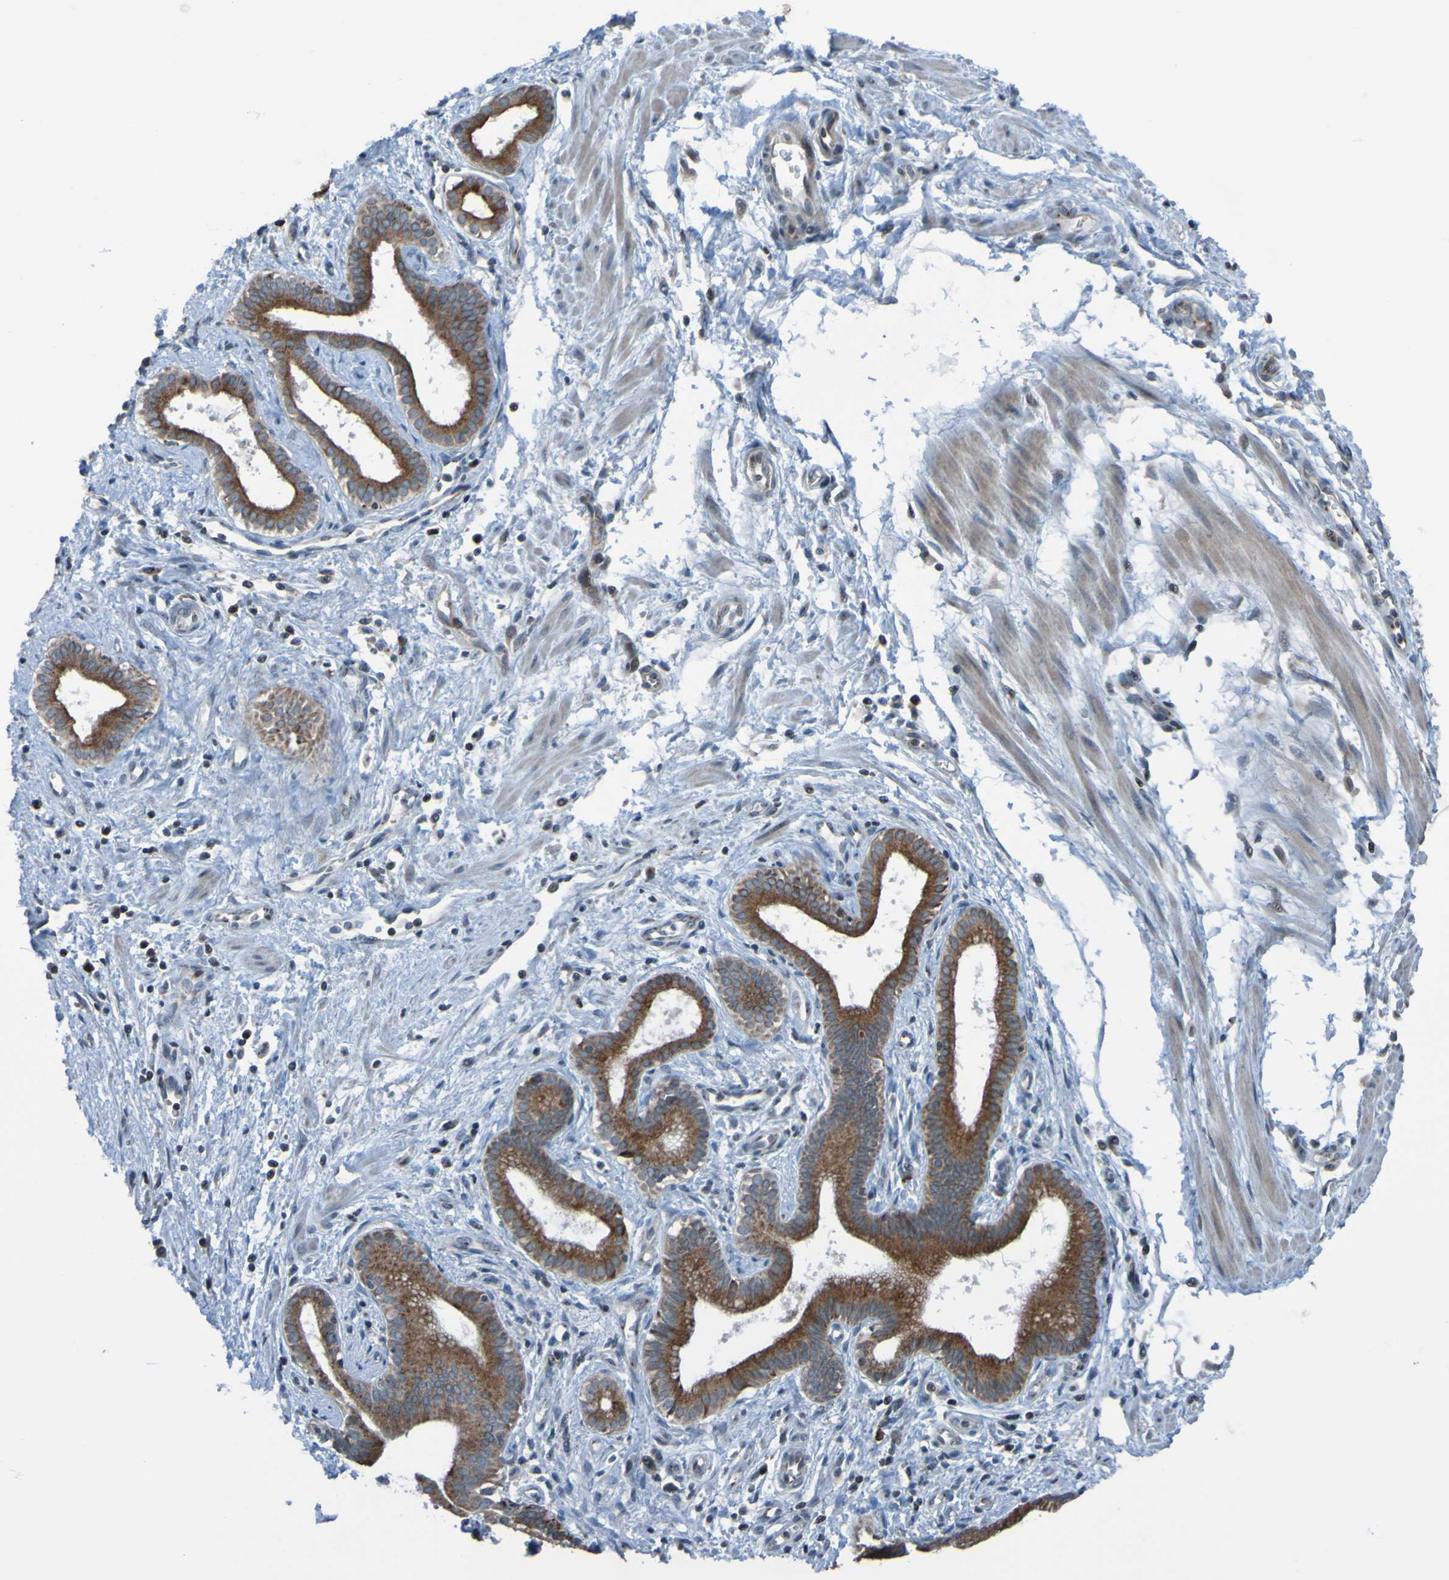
{"staining": {"intensity": "moderate", "quantity": ">75%", "location": "cytoplasmic/membranous"}, "tissue": "pancreatic cancer", "cell_type": "Tumor cells", "image_type": "cancer", "snomed": [{"axis": "morphology", "description": "Normal tissue, NOS"}, {"axis": "topography", "description": "Lymph node"}], "caption": "Tumor cells exhibit medium levels of moderate cytoplasmic/membranous positivity in about >75% of cells in pancreatic cancer.", "gene": "UNG", "patient": {"sex": "male", "age": 50}}